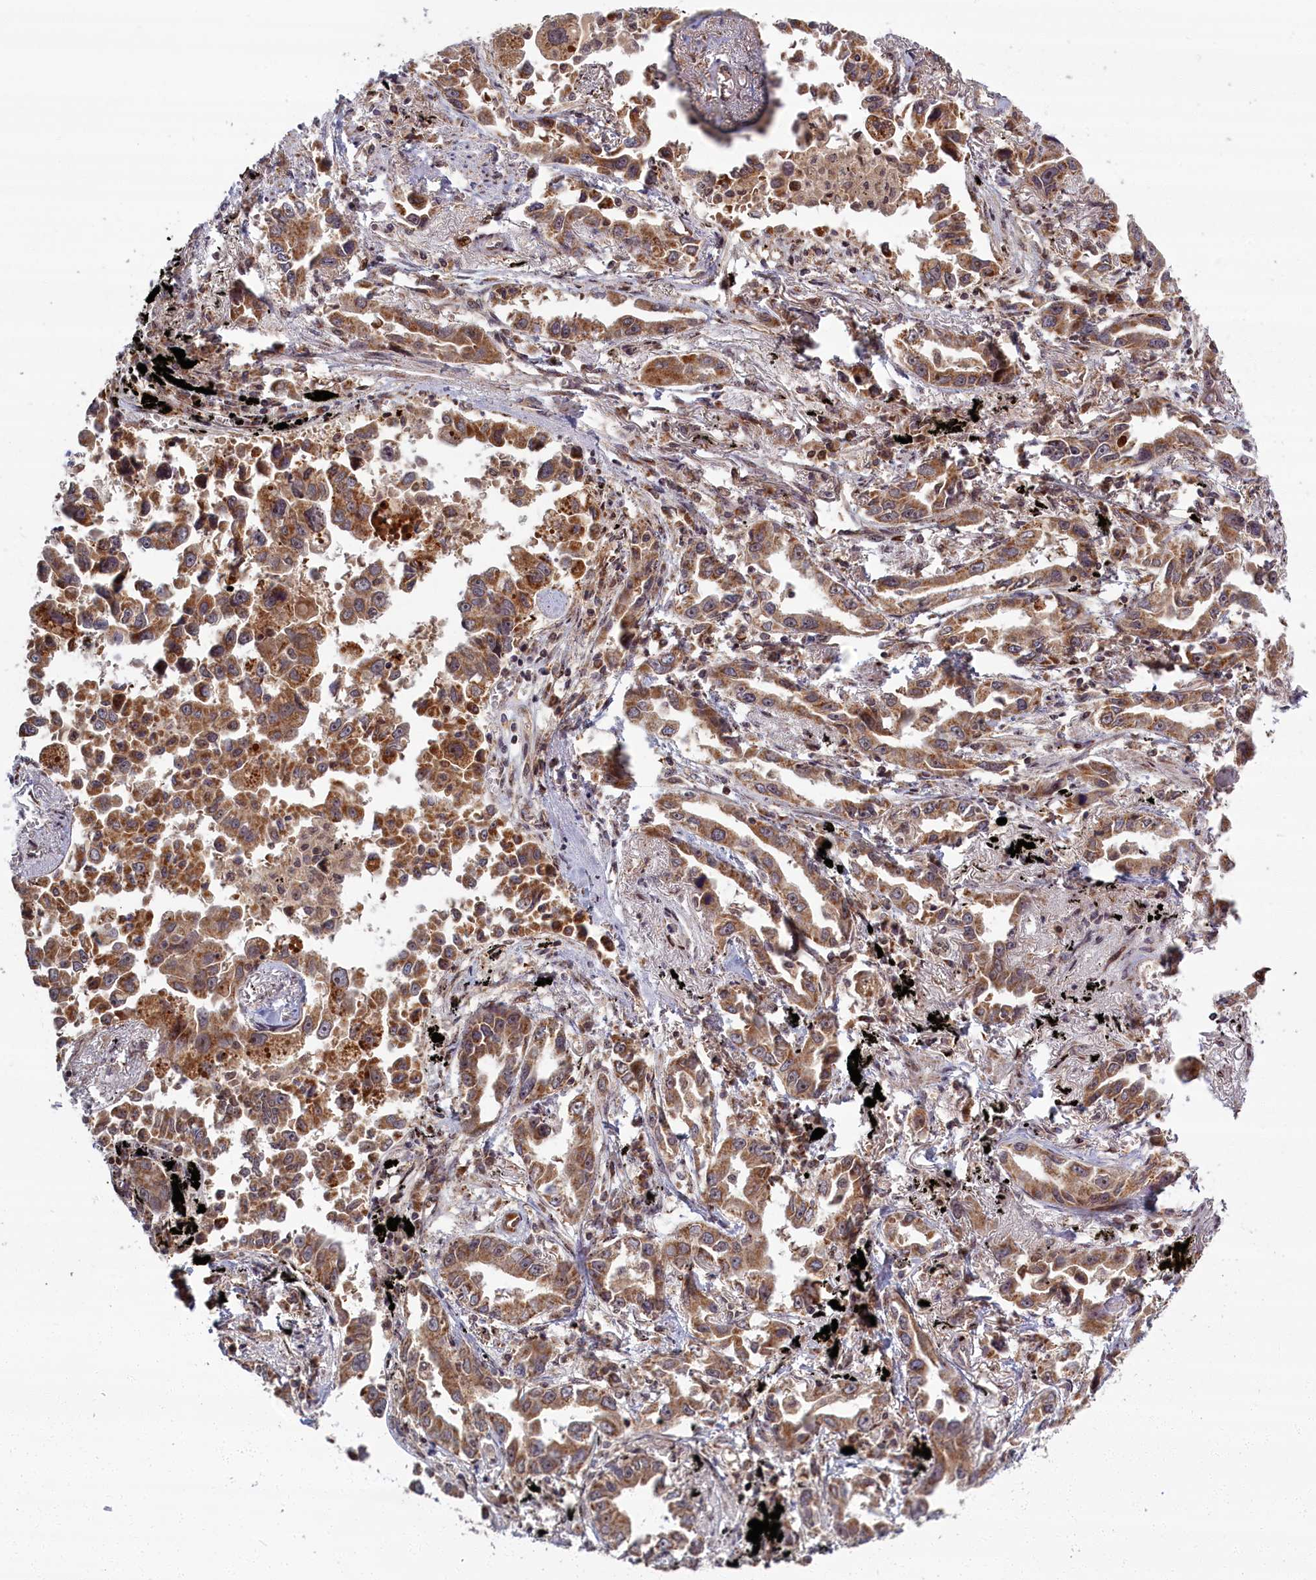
{"staining": {"intensity": "moderate", "quantity": ">75%", "location": "cytoplasmic/membranous"}, "tissue": "lung cancer", "cell_type": "Tumor cells", "image_type": "cancer", "snomed": [{"axis": "morphology", "description": "Adenocarcinoma, NOS"}, {"axis": "topography", "description": "Lung"}], "caption": "Approximately >75% of tumor cells in human adenocarcinoma (lung) reveal moderate cytoplasmic/membranous protein positivity as visualized by brown immunohistochemical staining.", "gene": "PLA2G10", "patient": {"sex": "male", "age": 67}}